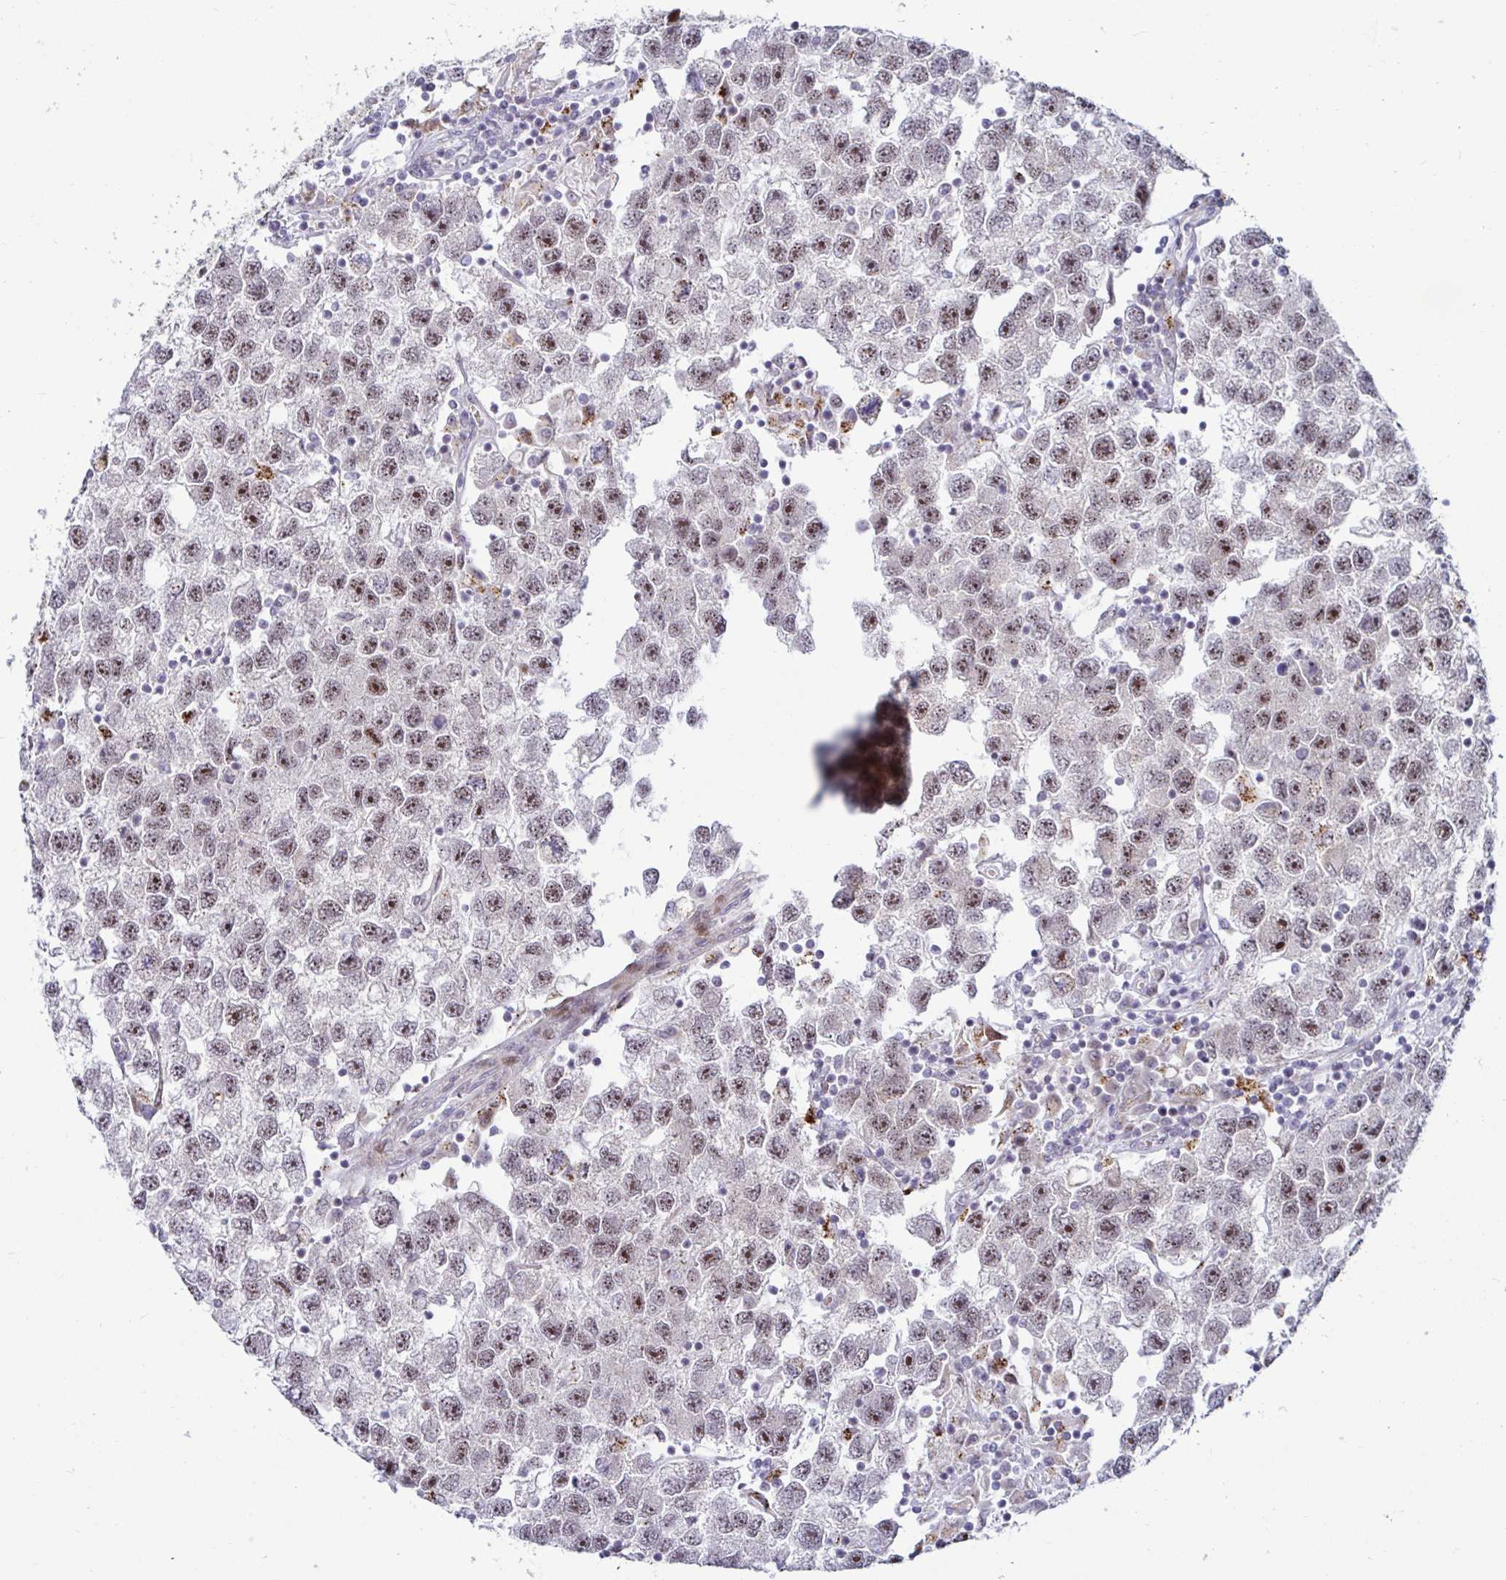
{"staining": {"intensity": "moderate", "quantity": ">75%", "location": "nuclear"}, "tissue": "testis cancer", "cell_type": "Tumor cells", "image_type": "cancer", "snomed": [{"axis": "morphology", "description": "Seminoma, NOS"}, {"axis": "topography", "description": "Testis"}], "caption": "The photomicrograph exhibits staining of testis seminoma, revealing moderate nuclear protein positivity (brown color) within tumor cells.", "gene": "DZIP1", "patient": {"sex": "male", "age": 26}}